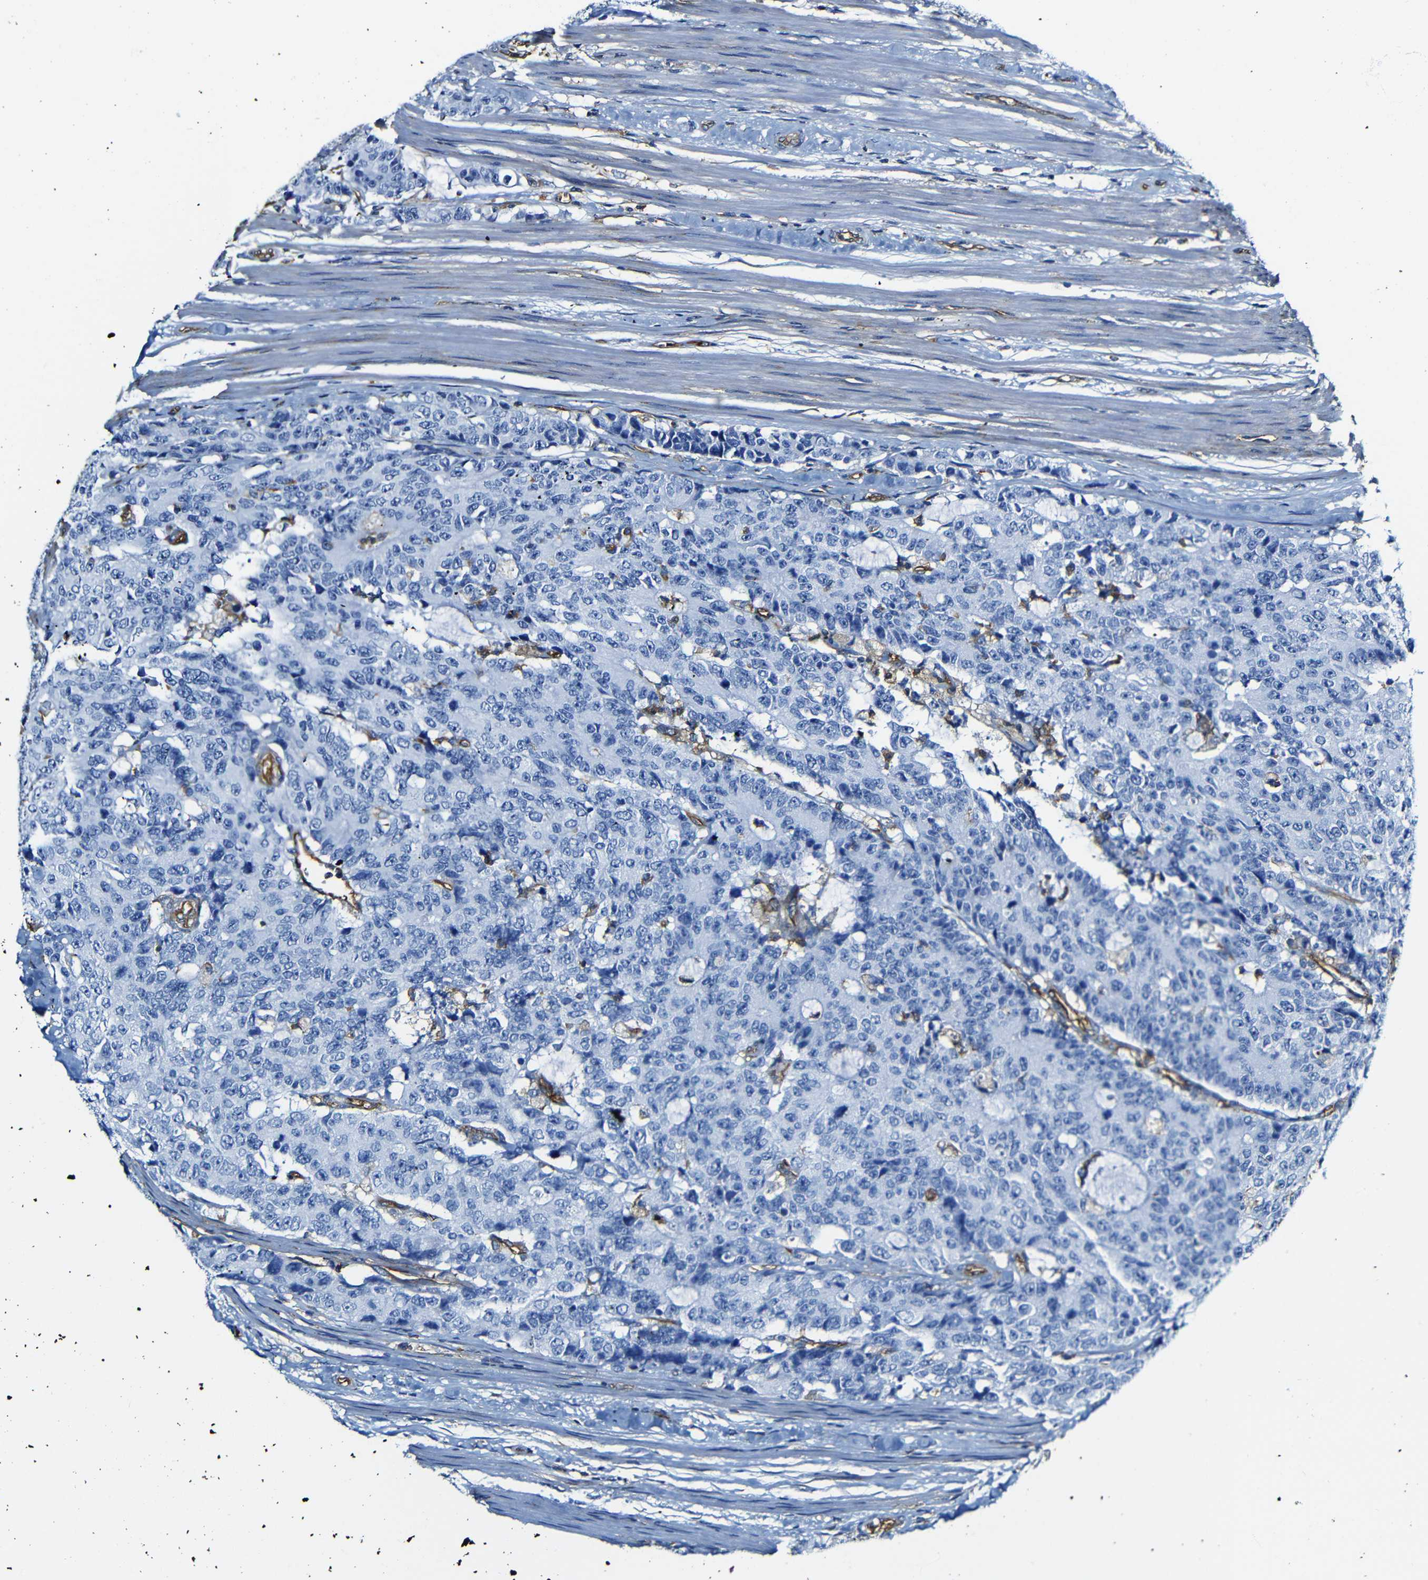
{"staining": {"intensity": "negative", "quantity": "none", "location": "none"}, "tissue": "colorectal cancer", "cell_type": "Tumor cells", "image_type": "cancer", "snomed": [{"axis": "morphology", "description": "Adenocarcinoma, NOS"}, {"axis": "topography", "description": "Colon"}], "caption": "A photomicrograph of colorectal cancer stained for a protein exhibits no brown staining in tumor cells.", "gene": "MSN", "patient": {"sex": "female", "age": 86}}